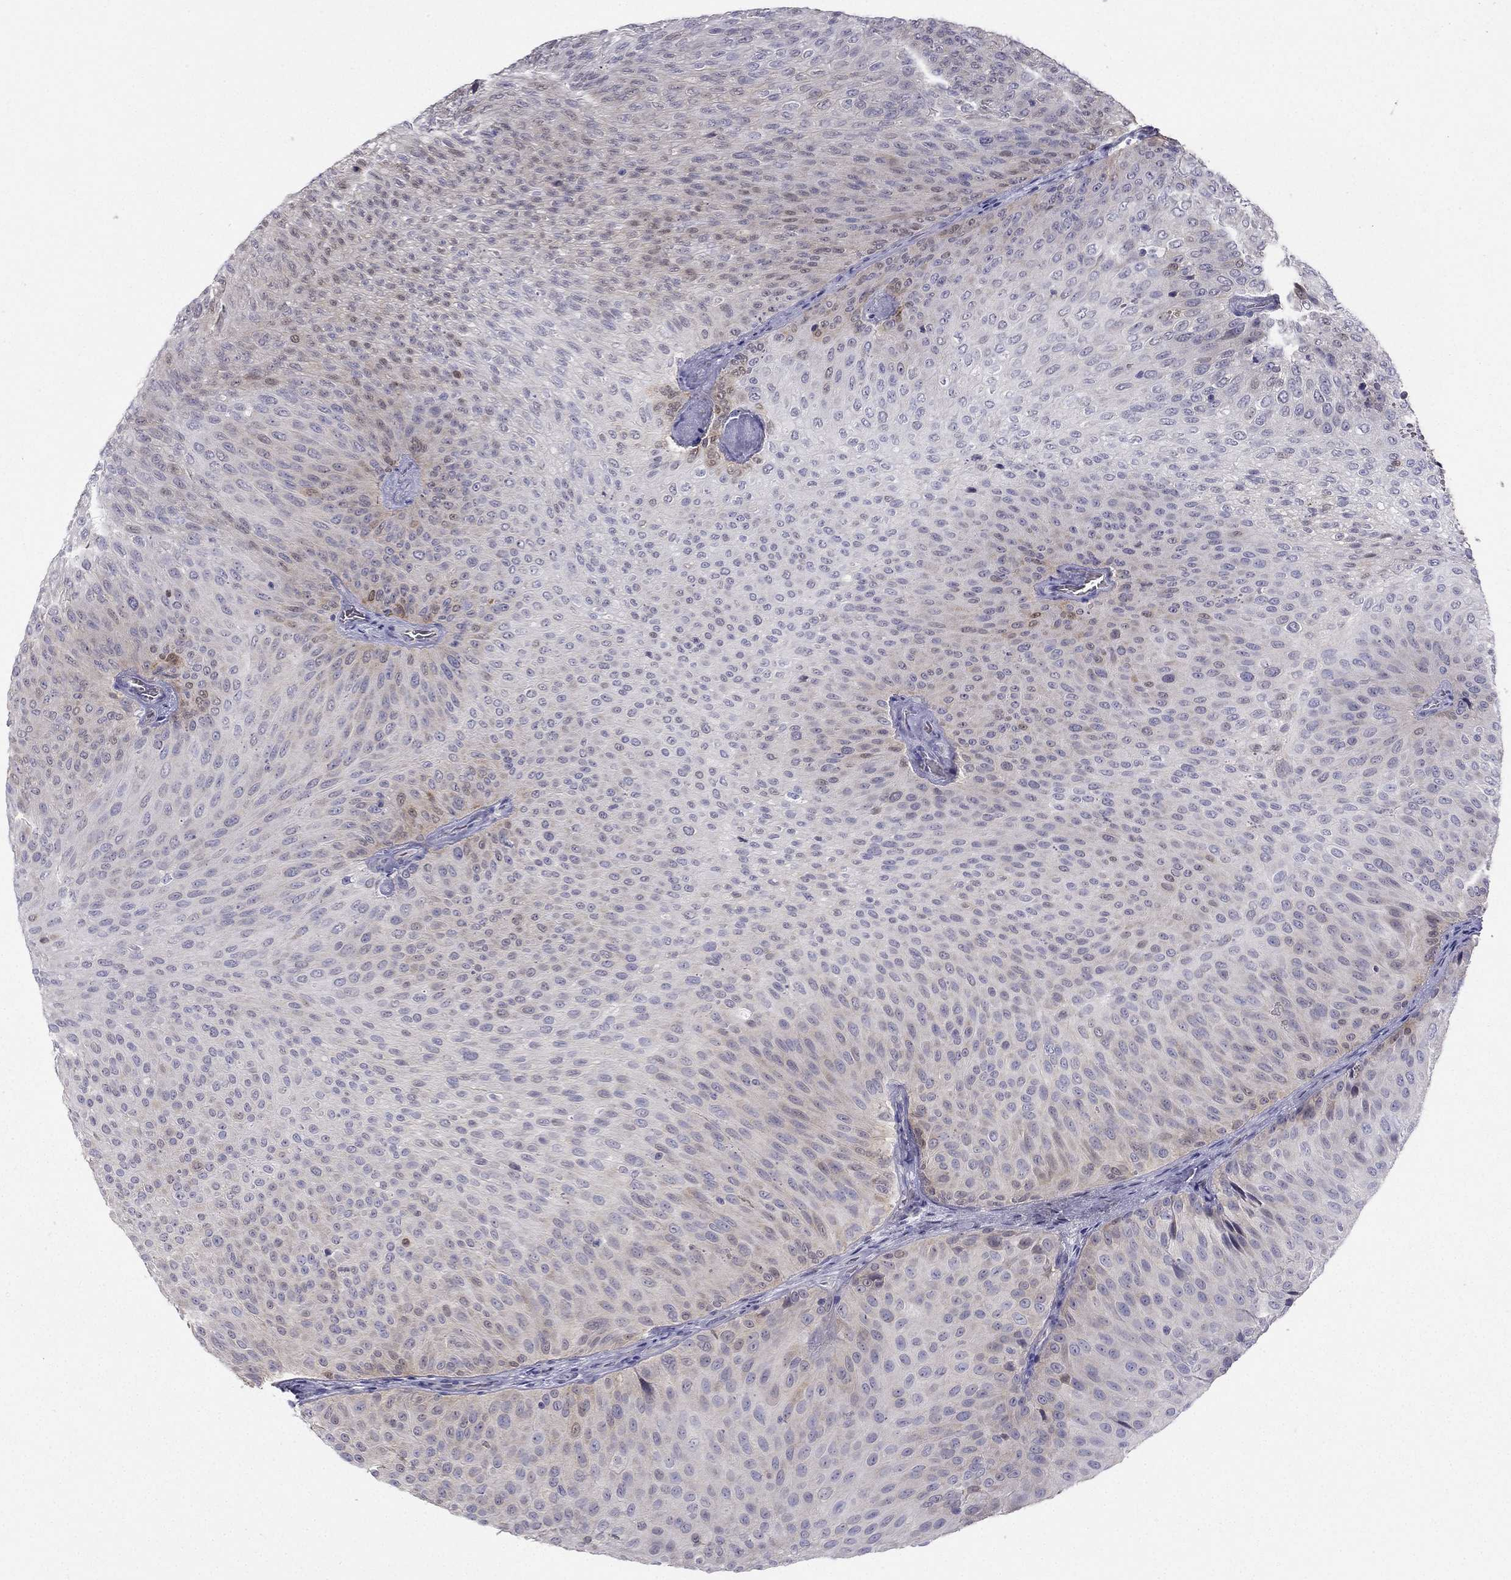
{"staining": {"intensity": "moderate", "quantity": "<25%", "location": "nuclear"}, "tissue": "urothelial cancer", "cell_type": "Tumor cells", "image_type": "cancer", "snomed": [{"axis": "morphology", "description": "Urothelial carcinoma, Low grade"}, {"axis": "topography", "description": "Urinary bladder"}], "caption": "Human low-grade urothelial carcinoma stained for a protein (brown) shows moderate nuclear positive expression in about <25% of tumor cells.", "gene": "RSPH14", "patient": {"sex": "male", "age": 78}}